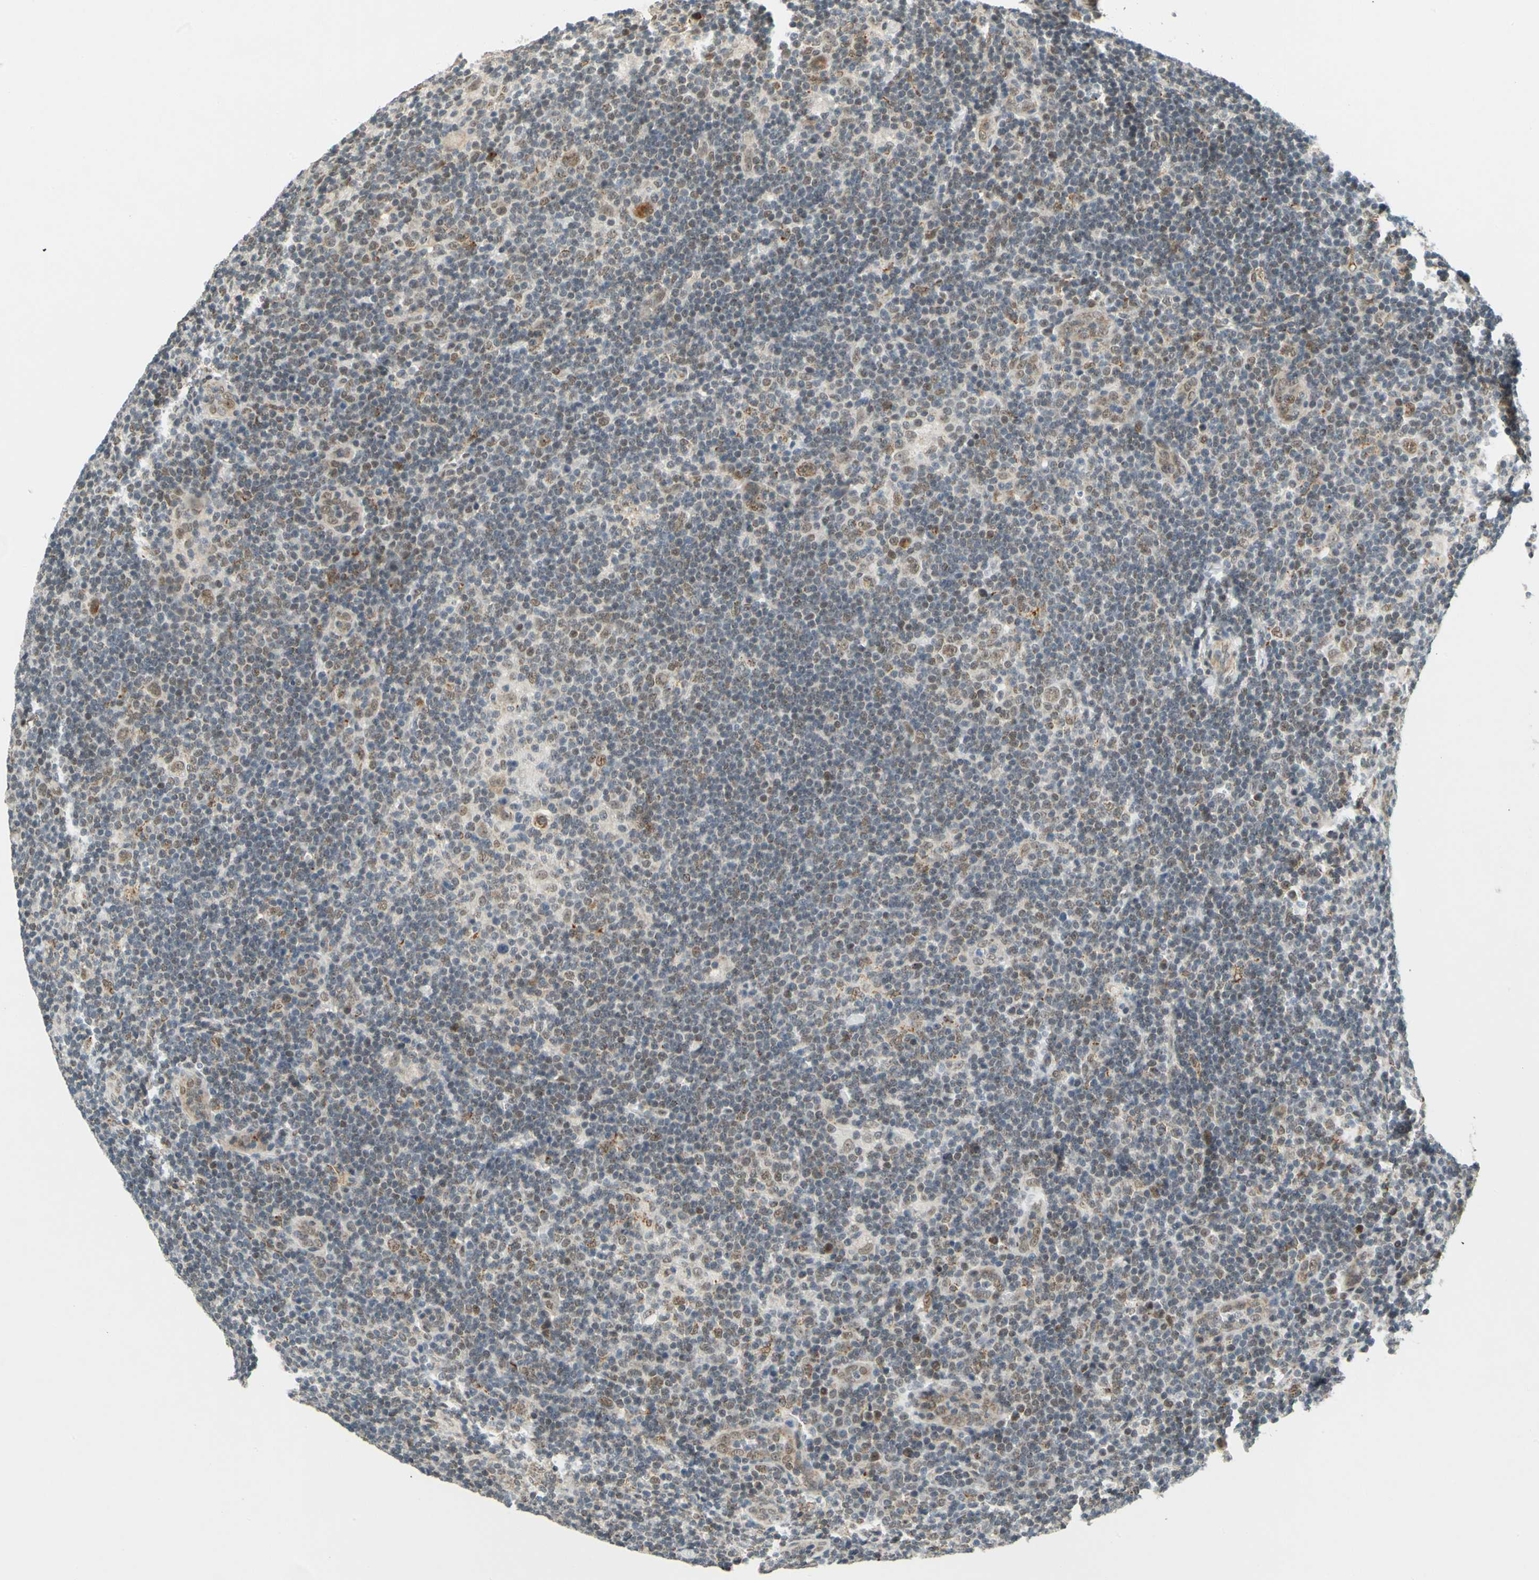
{"staining": {"intensity": "moderate", "quantity": ">75%", "location": "cytoplasmic/membranous"}, "tissue": "lymphoma", "cell_type": "Tumor cells", "image_type": "cancer", "snomed": [{"axis": "morphology", "description": "Hodgkin's disease, NOS"}, {"axis": "topography", "description": "Lymph node"}], "caption": "Lymphoma tissue shows moderate cytoplasmic/membranous expression in approximately >75% of tumor cells", "gene": "POGZ", "patient": {"sex": "female", "age": 57}}